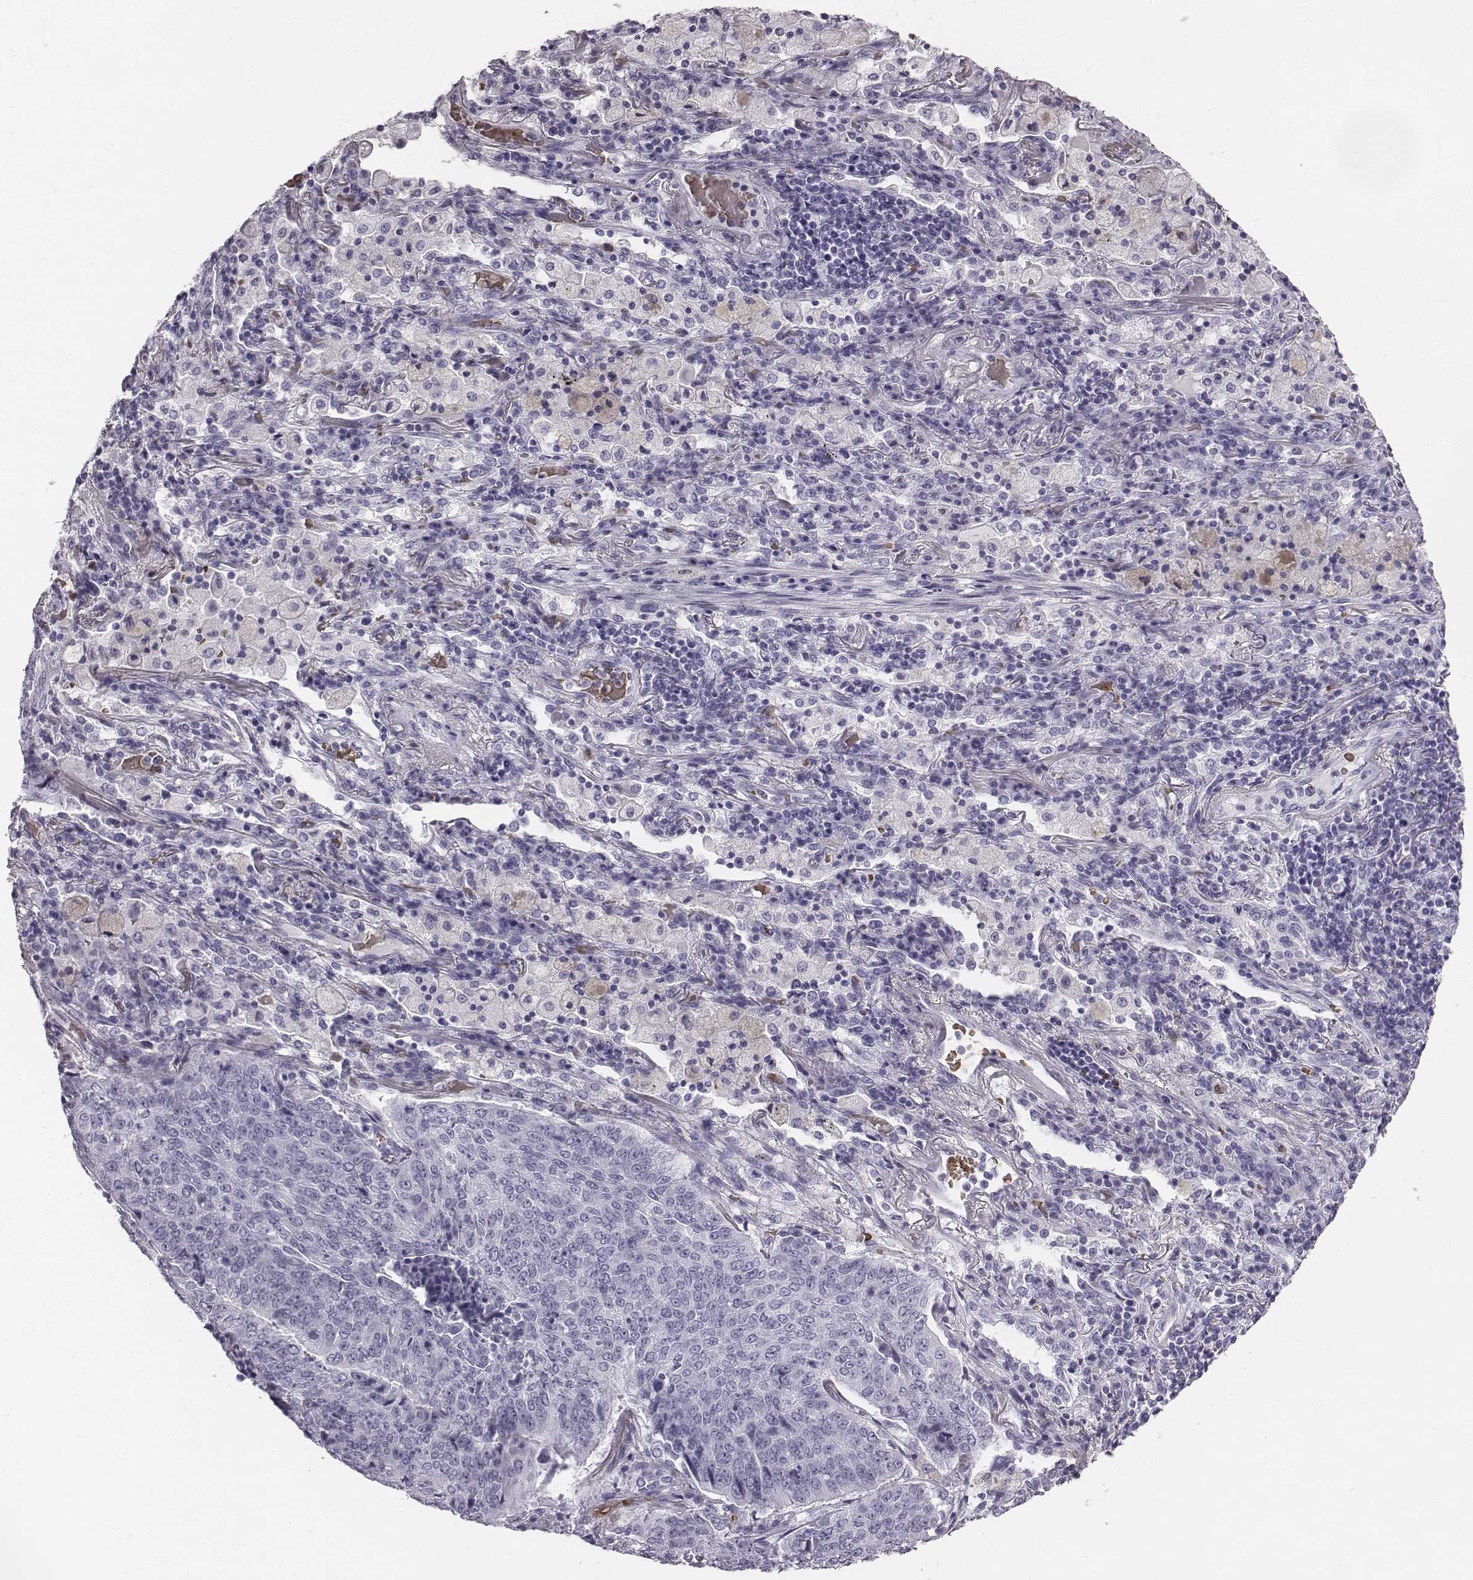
{"staining": {"intensity": "negative", "quantity": "none", "location": "none"}, "tissue": "lung cancer", "cell_type": "Tumor cells", "image_type": "cancer", "snomed": [{"axis": "morphology", "description": "Normal tissue, NOS"}, {"axis": "morphology", "description": "Squamous cell carcinoma, NOS"}, {"axis": "topography", "description": "Bronchus"}, {"axis": "topography", "description": "Lung"}], "caption": "Human lung cancer (squamous cell carcinoma) stained for a protein using immunohistochemistry reveals no staining in tumor cells.", "gene": "HBZ", "patient": {"sex": "male", "age": 64}}